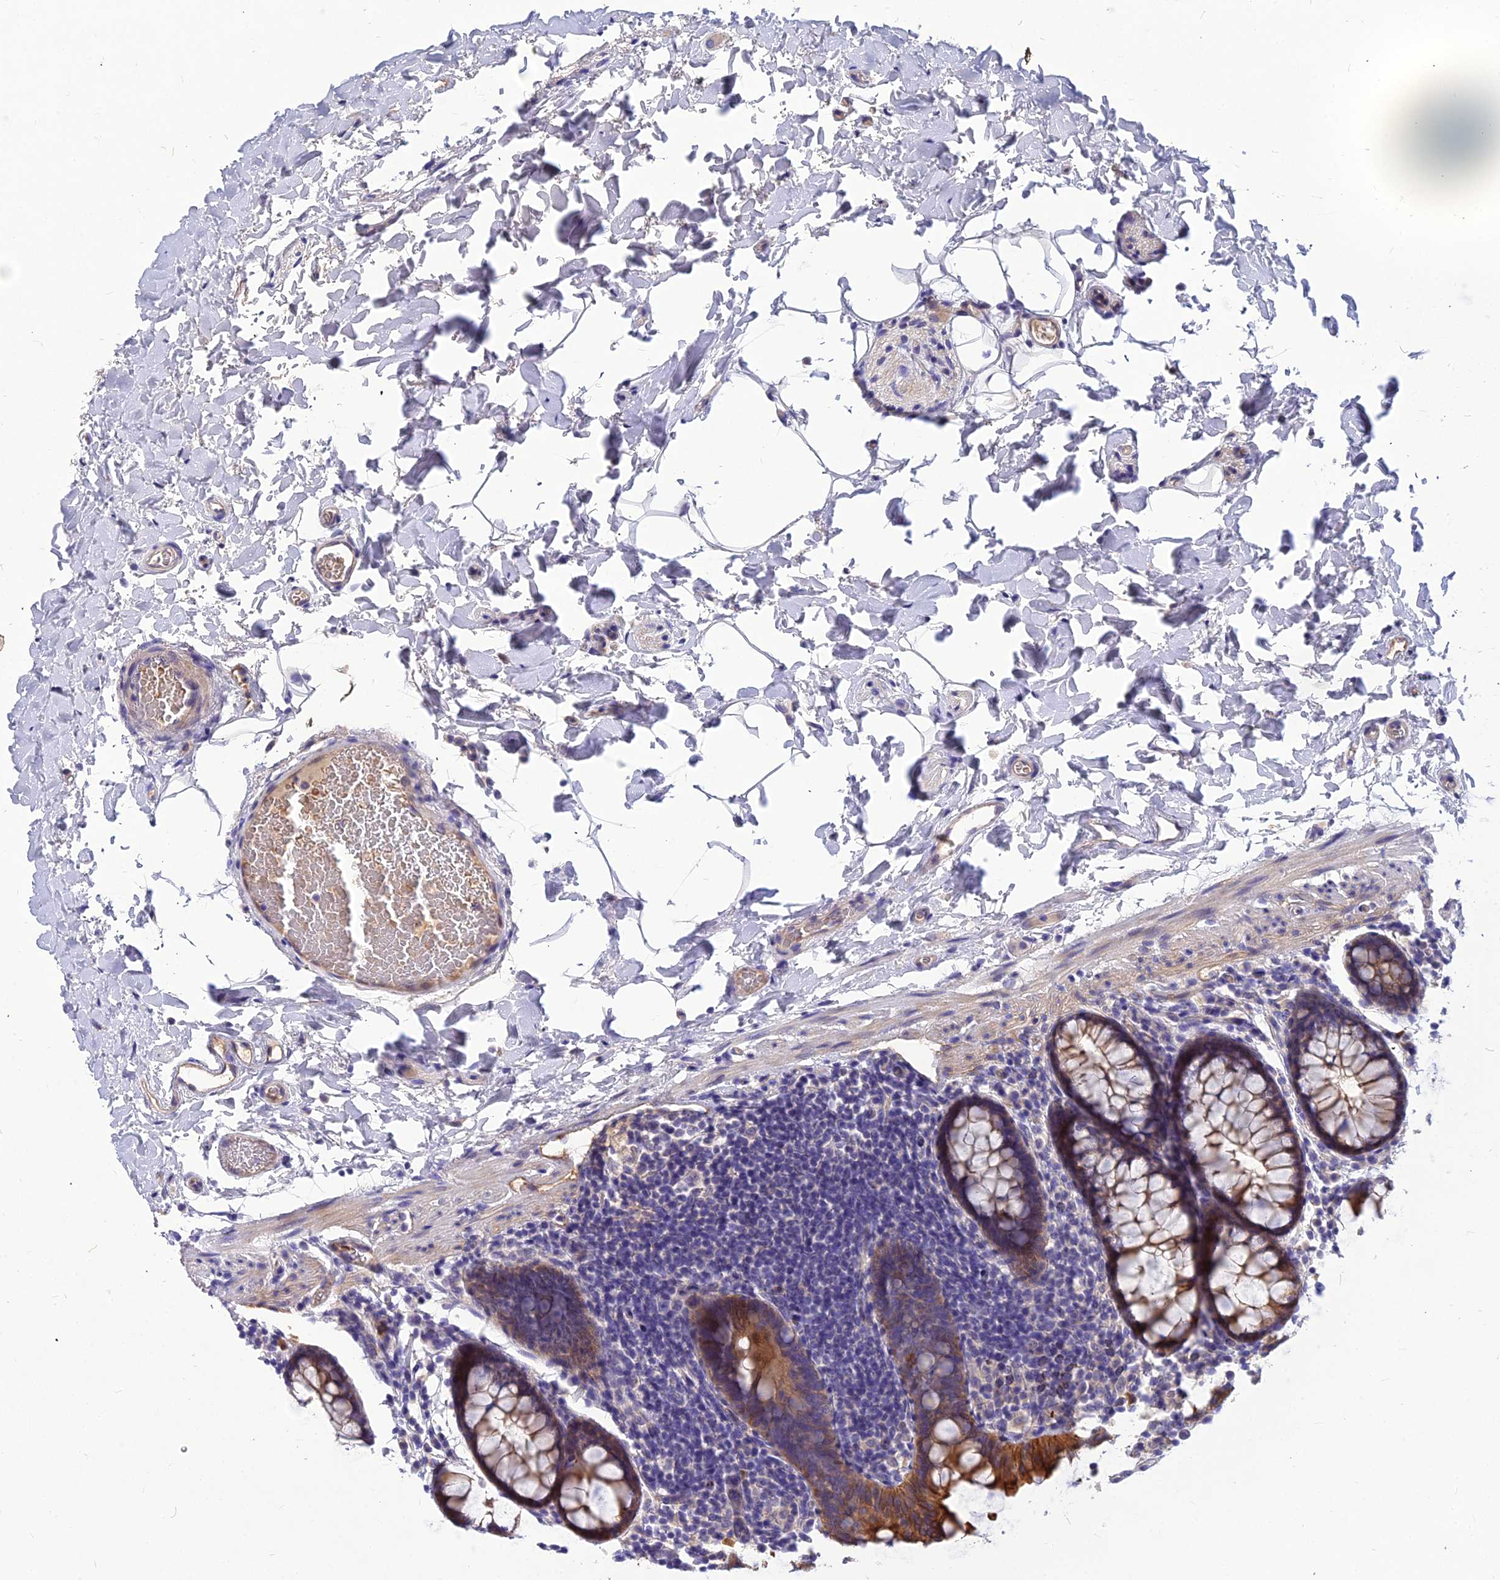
{"staining": {"intensity": "weak", "quantity": ">75%", "location": "cytoplasmic/membranous"}, "tissue": "colon", "cell_type": "Endothelial cells", "image_type": "normal", "snomed": [{"axis": "morphology", "description": "Normal tissue, NOS"}, {"axis": "topography", "description": "Colon"}], "caption": "Protein expression by immunohistochemistry (IHC) reveals weak cytoplasmic/membranous expression in about >75% of endothelial cells in unremarkable colon.", "gene": "DMRTA1", "patient": {"sex": "female", "age": 80}}